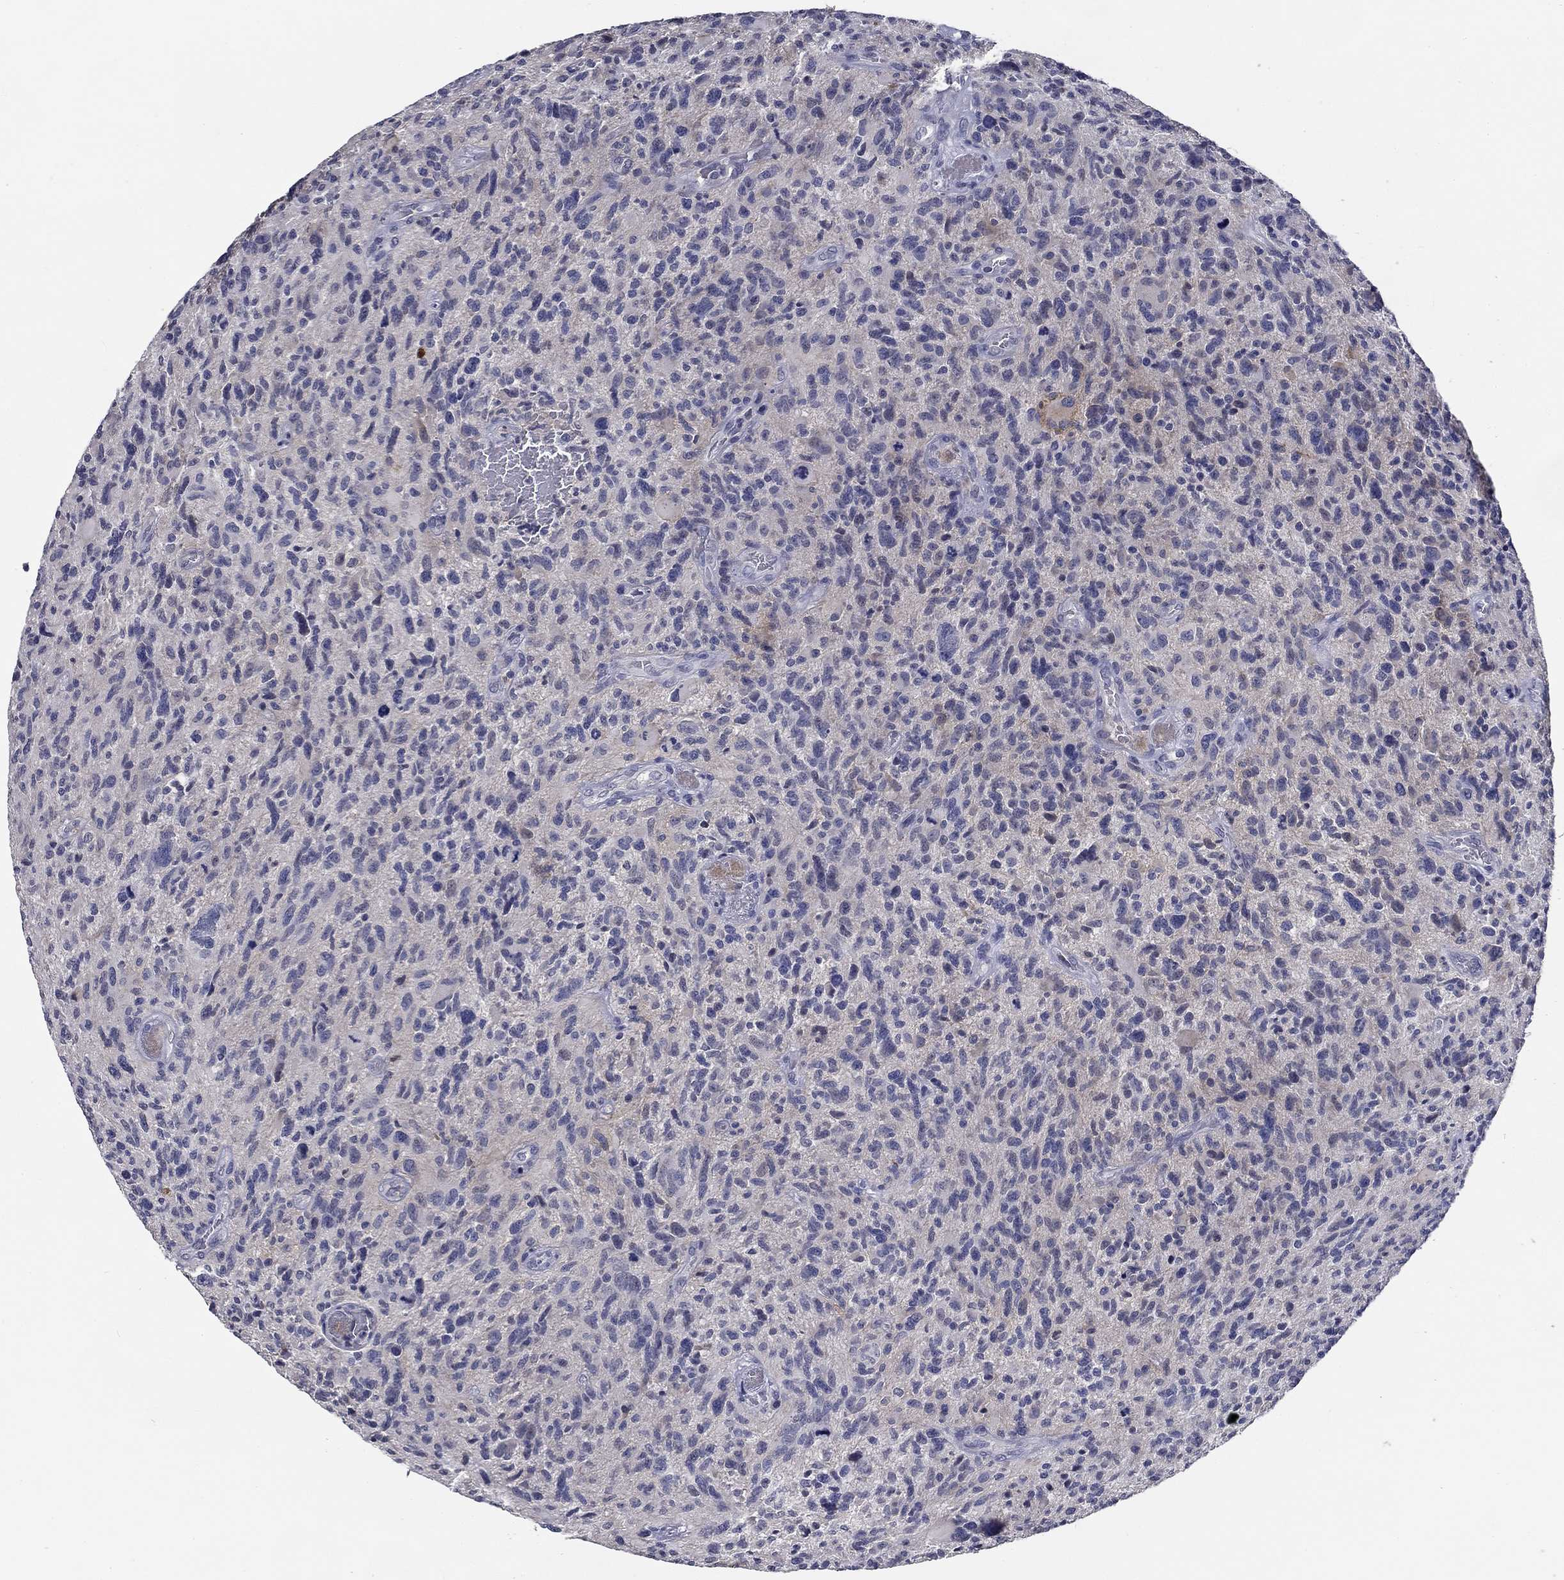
{"staining": {"intensity": "negative", "quantity": "none", "location": "none"}, "tissue": "glioma", "cell_type": "Tumor cells", "image_type": "cancer", "snomed": [{"axis": "morphology", "description": "Glioma, malignant, NOS"}, {"axis": "morphology", "description": "Glioma, malignant, High grade"}, {"axis": "topography", "description": "Brain"}], "caption": "Immunohistochemical staining of glioma (malignant) exhibits no significant positivity in tumor cells. Nuclei are stained in blue.", "gene": "CD274", "patient": {"sex": "female", "age": 71}}